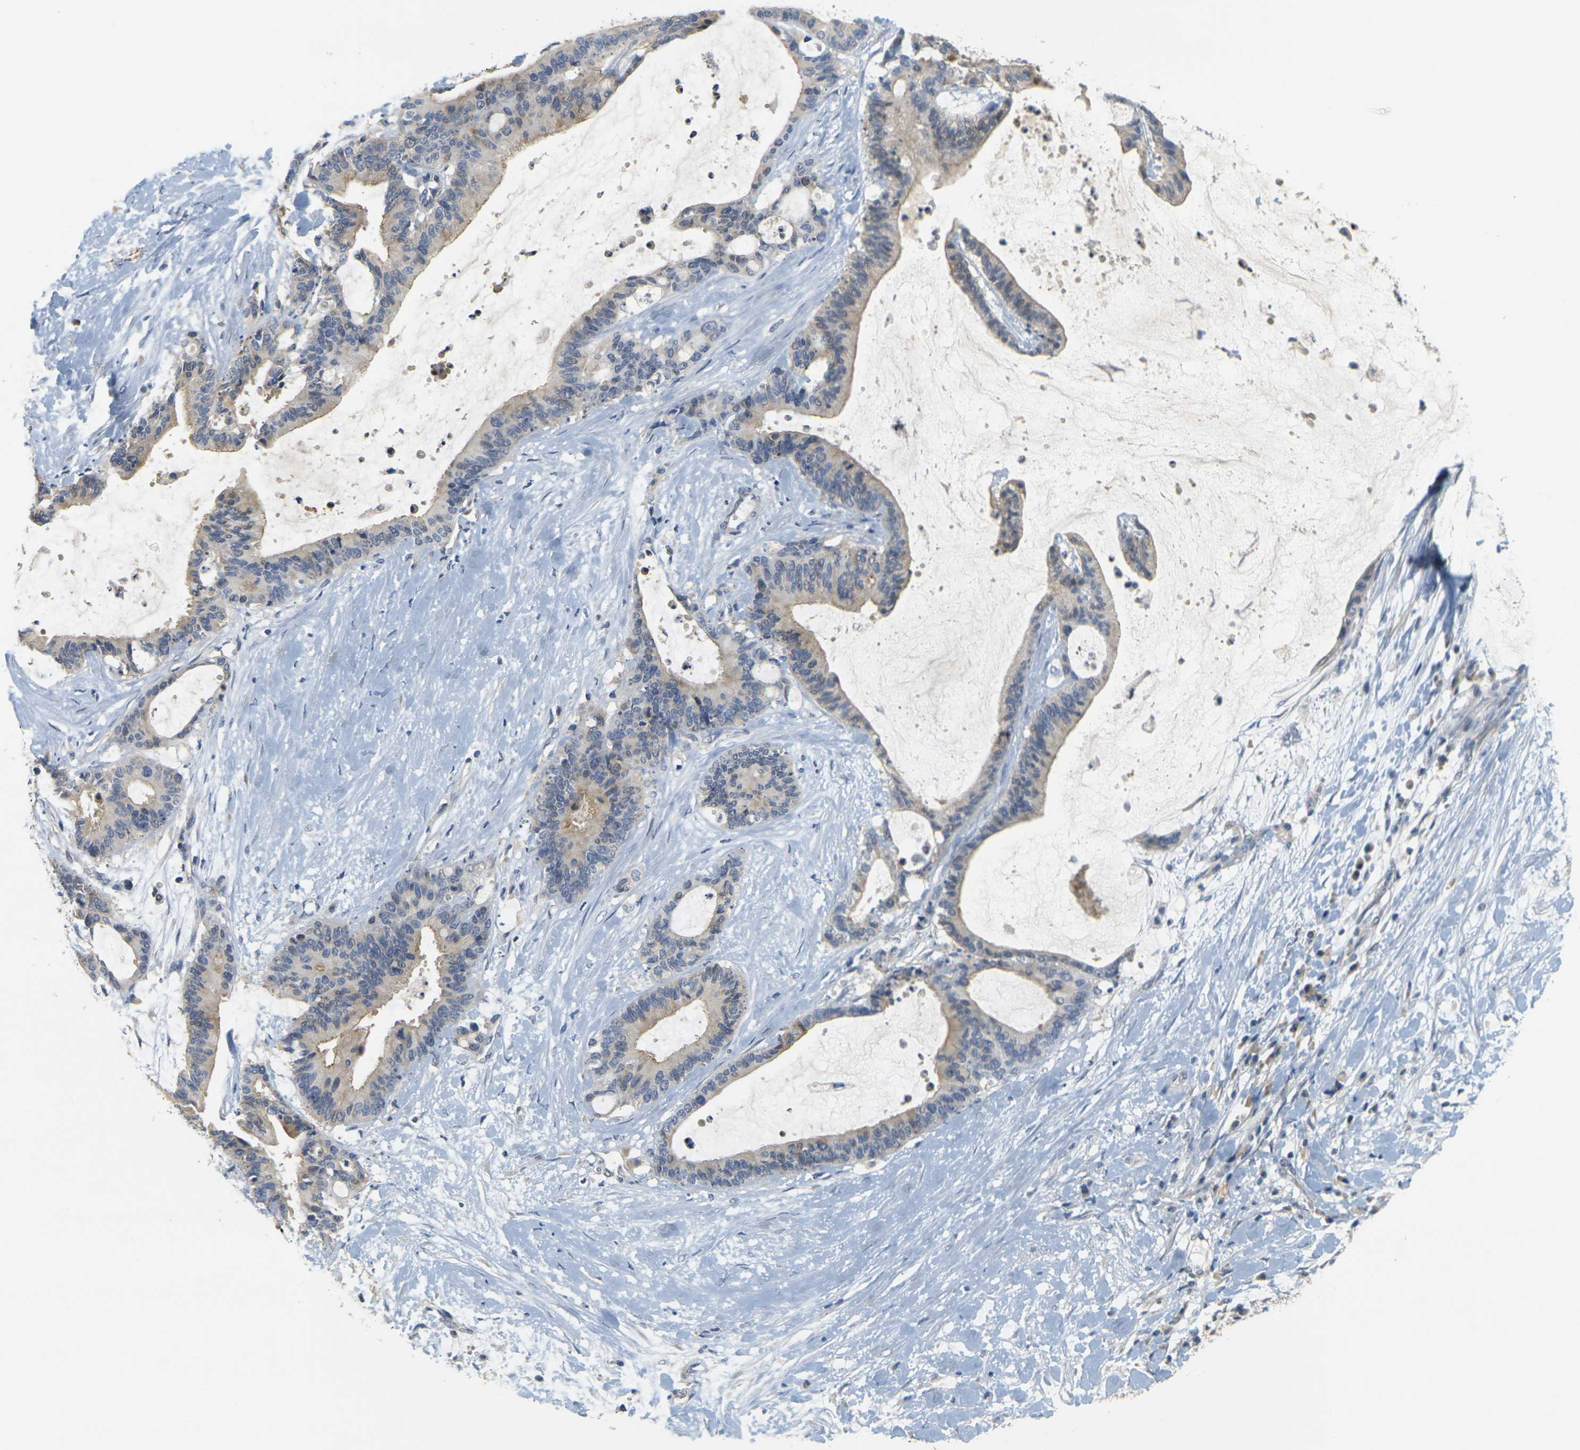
{"staining": {"intensity": "weak", "quantity": "<25%", "location": "cytoplasmic/membranous"}, "tissue": "liver cancer", "cell_type": "Tumor cells", "image_type": "cancer", "snomed": [{"axis": "morphology", "description": "Cholangiocarcinoma"}, {"axis": "topography", "description": "Liver"}], "caption": "Image shows no significant protein expression in tumor cells of cholangiocarcinoma (liver).", "gene": "GDAP1", "patient": {"sex": "female", "age": 73}}